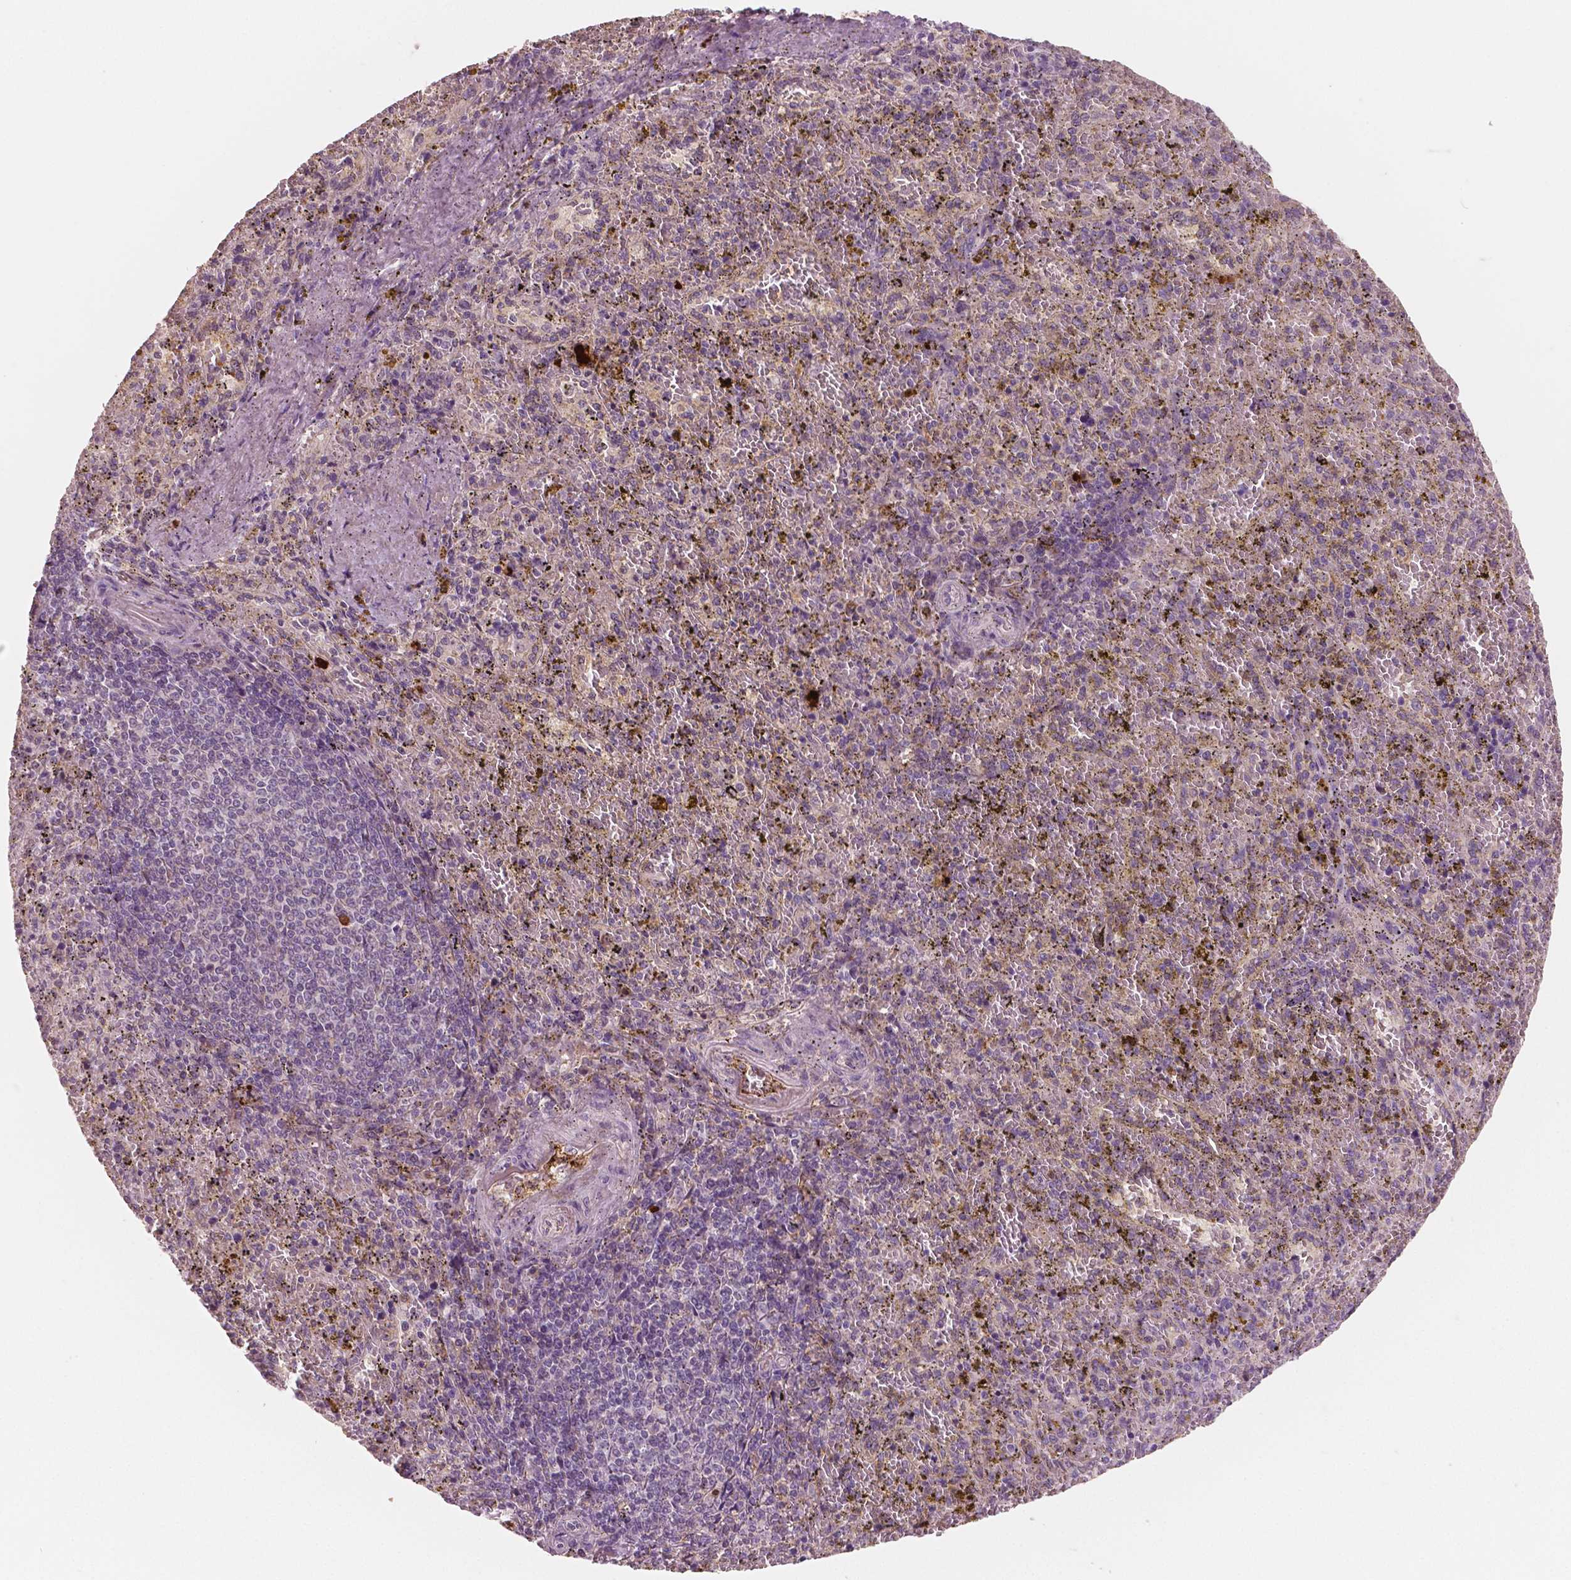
{"staining": {"intensity": "negative", "quantity": "none", "location": "none"}, "tissue": "spleen", "cell_type": "Cells in red pulp", "image_type": "normal", "snomed": [{"axis": "morphology", "description": "Normal tissue, NOS"}, {"axis": "topography", "description": "Spleen"}], "caption": "Micrograph shows no significant protein expression in cells in red pulp of normal spleen.", "gene": "APOA4", "patient": {"sex": "female", "age": 50}}